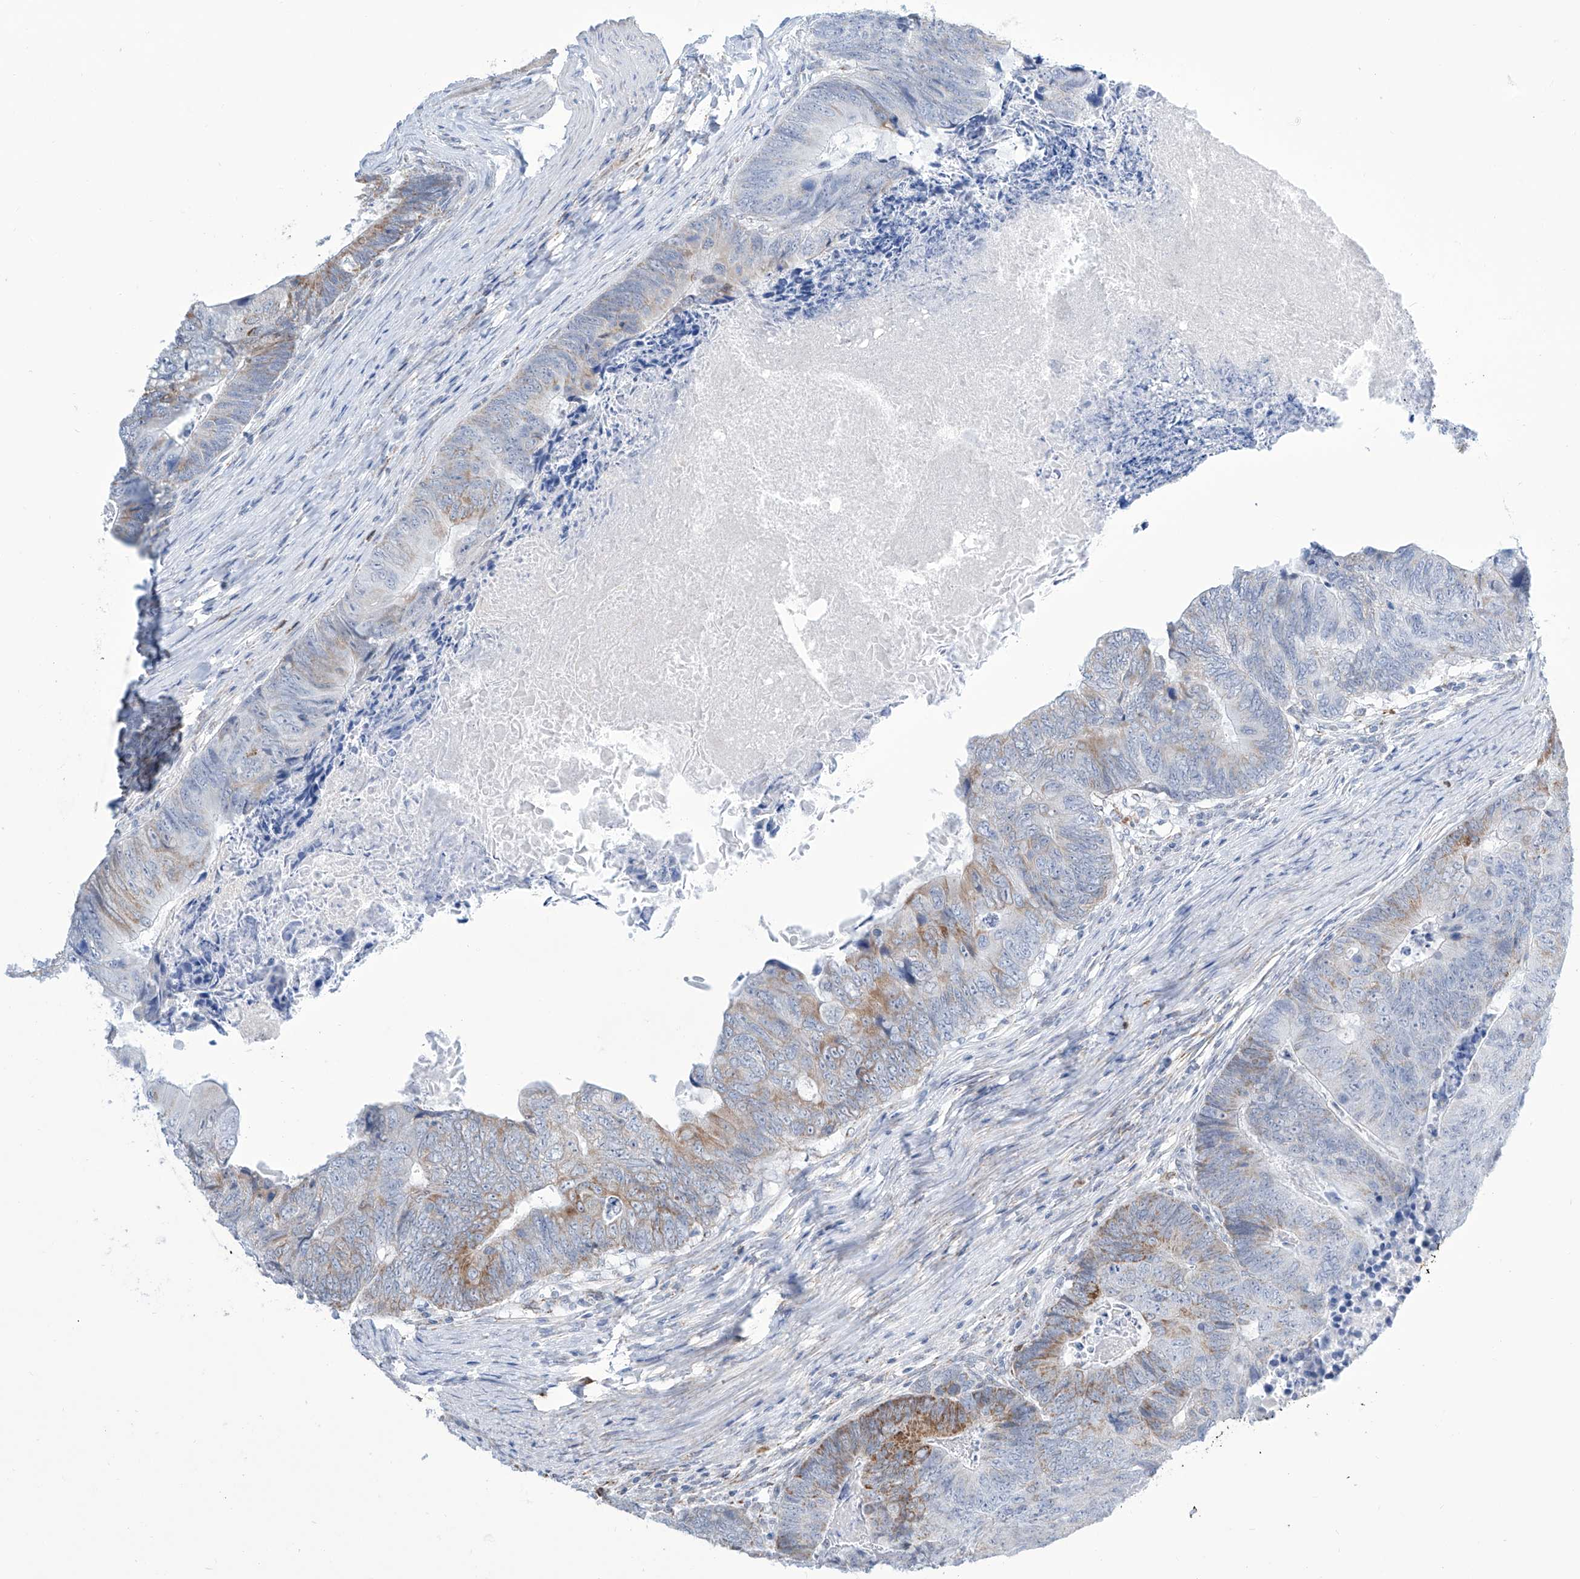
{"staining": {"intensity": "moderate", "quantity": "<25%", "location": "cytoplasmic/membranous"}, "tissue": "colorectal cancer", "cell_type": "Tumor cells", "image_type": "cancer", "snomed": [{"axis": "morphology", "description": "Adenocarcinoma, NOS"}, {"axis": "topography", "description": "Colon"}], "caption": "Colorectal cancer stained for a protein displays moderate cytoplasmic/membranous positivity in tumor cells.", "gene": "ALDH6A1", "patient": {"sex": "female", "age": 67}}